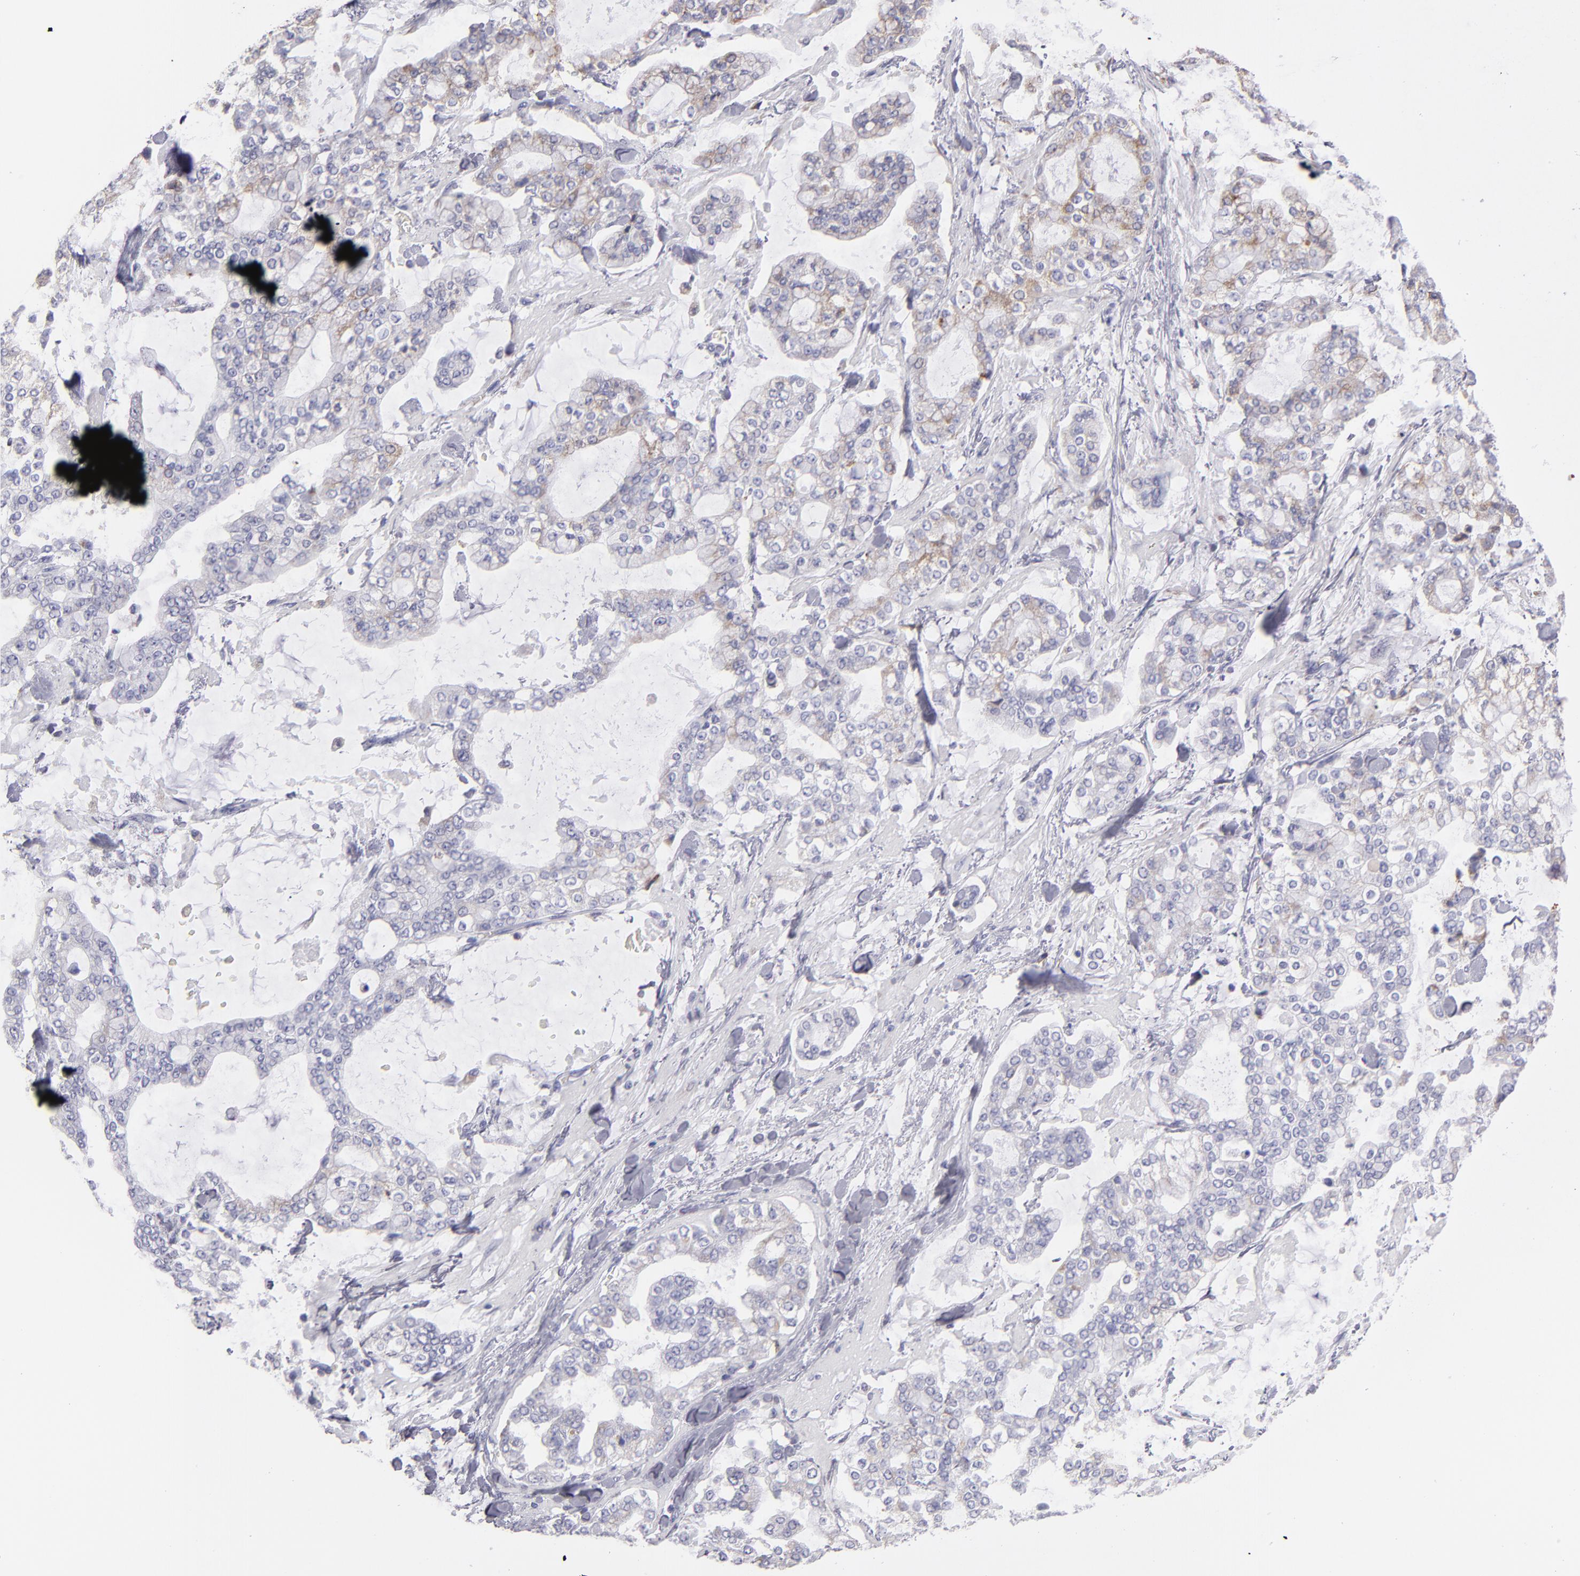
{"staining": {"intensity": "weak", "quantity": "<25%", "location": "cytoplasmic/membranous"}, "tissue": "stomach cancer", "cell_type": "Tumor cells", "image_type": "cancer", "snomed": [{"axis": "morphology", "description": "Normal tissue, NOS"}, {"axis": "morphology", "description": "Adenocarcinoma, NOS"}, {"axis": "topography", "description": "Stomach, upper"}, {"axis": "topography", "description": "Stomach"}], "caption": "Immunohistochemical staining of human adenocarcinoma (stomach) shows no significant expression in tumor cells.", "gene": "CALR", "patient": {"sex": "male", "age": 76}}